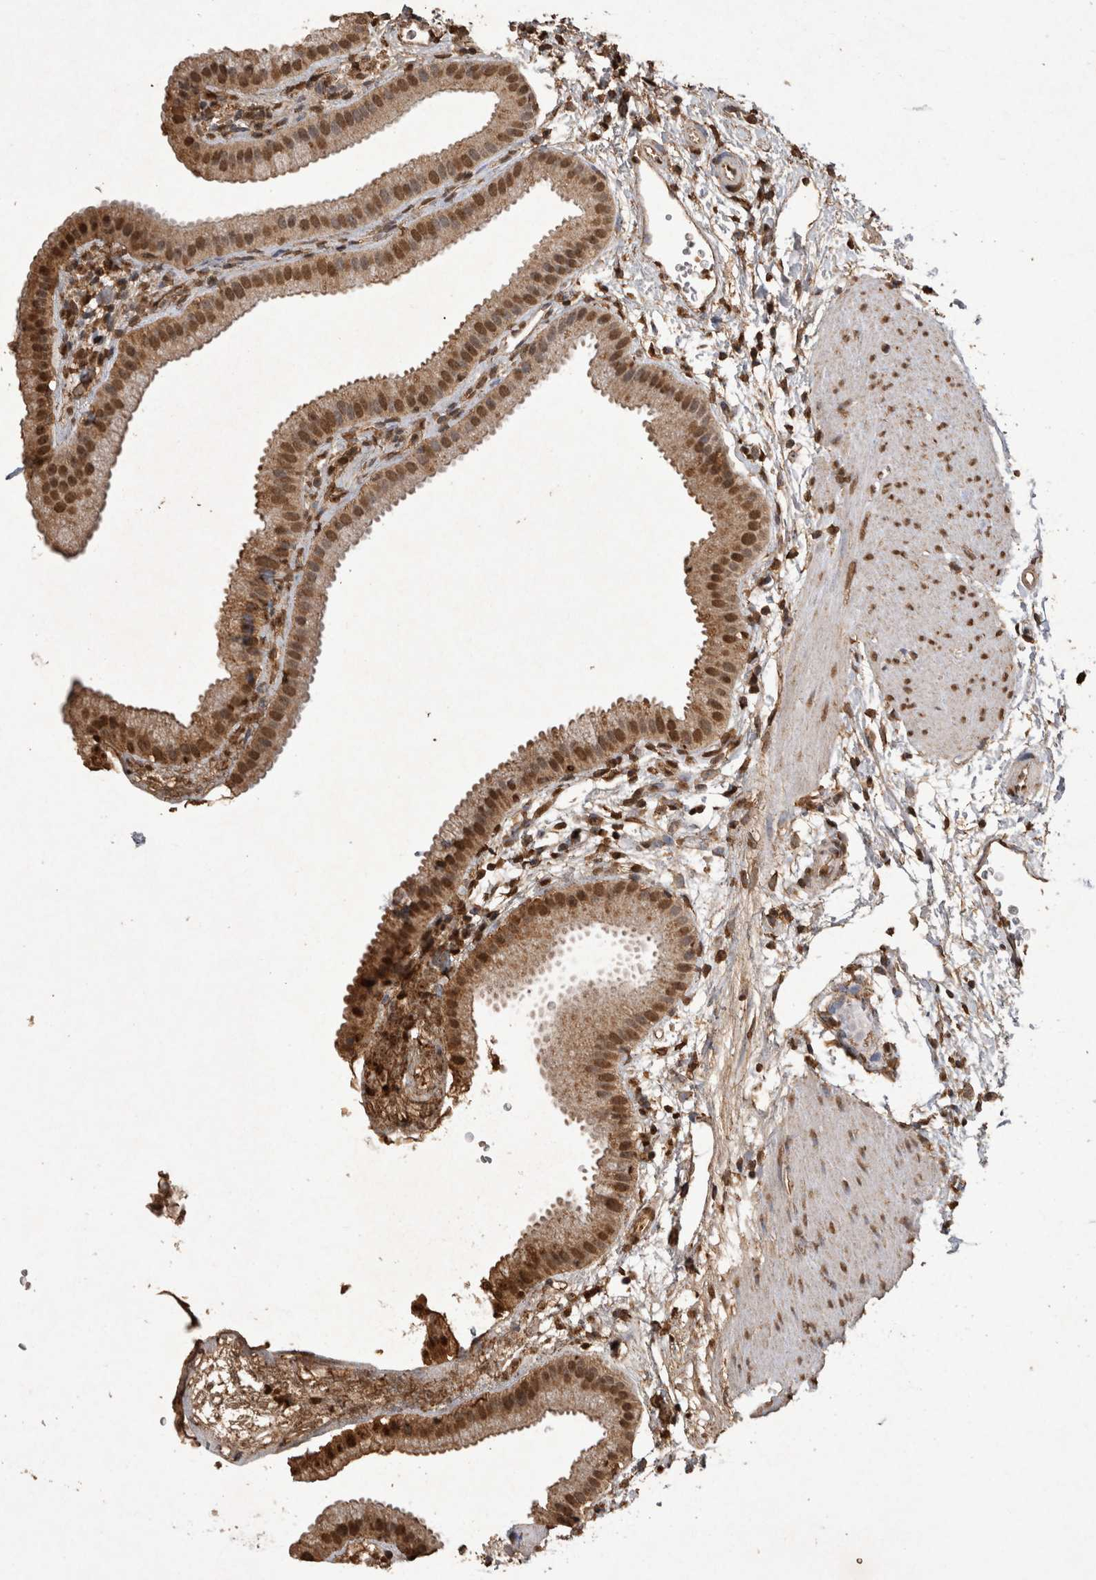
{"staining": {"intensity": "strong", "quantity": ">75%", "location": "cytoplasmic/membranous,nuclear"}, "tissue": "gallbladder", "cell_type": "Glandular cells", "image_type": "normal", "snomed": [{"axis": "morphology", "description": "Normal tissue, NOS"}, {"axis": "topography", "description": "Gallbladder"}], "caption": "Immunohistochemistry staining of normal gallbladder, which reveals high levels of strong cytoplasmic/membranous,nuclear expression in about >75% of glandular cells indicating strong cytoplasmic/membranous,nuclear protein staining. The staining was performed using DAB (brown) for protein detection and nuclei were counterstained in hematoxylin (blue).", "gene": "OAS2", "patient": {"sex": "female", "age": 64}}